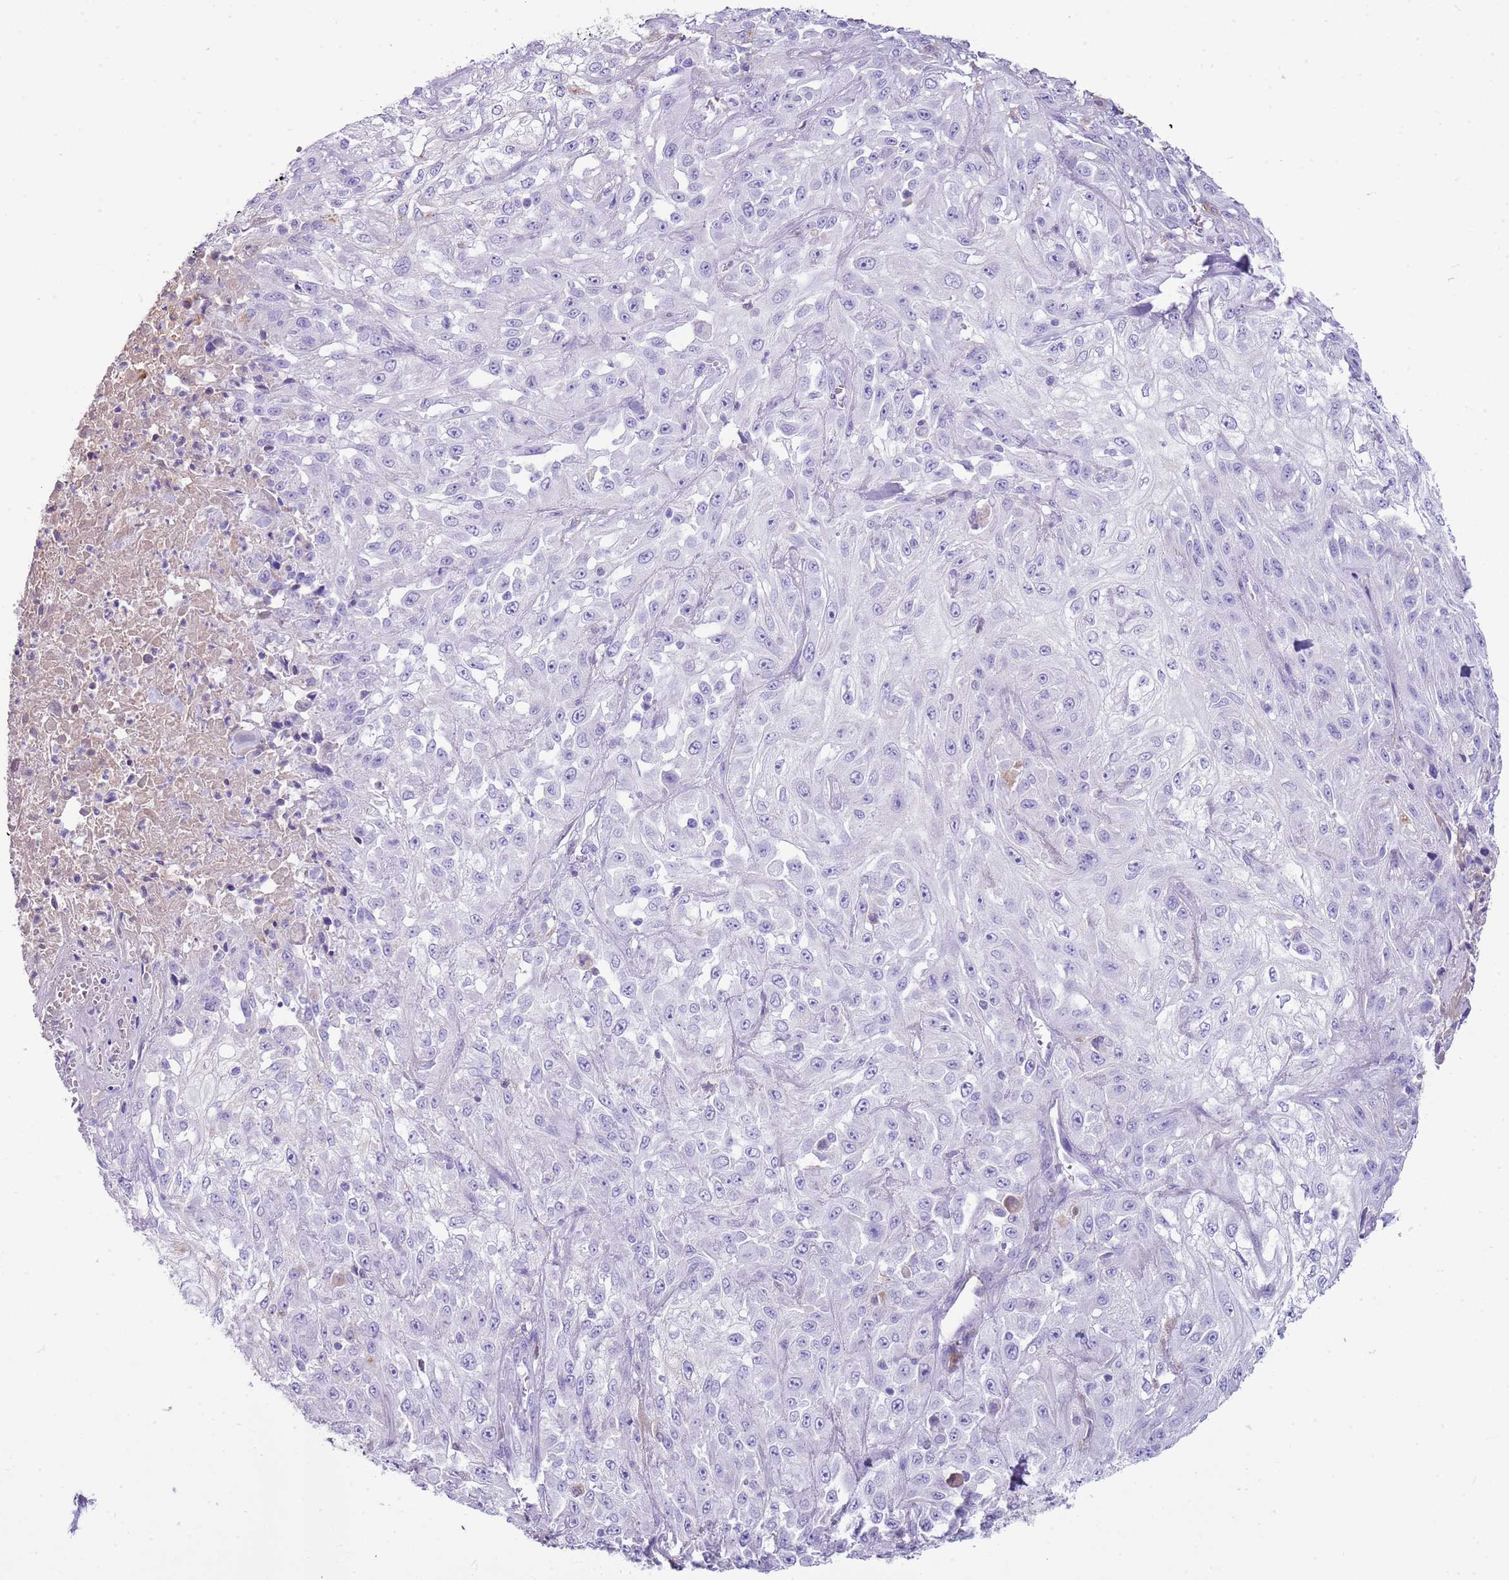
{"staining": {"intensity": "negative", "quantity": "none", "location": "none"}, "tissue": "skin cancer", "cell_type": "Tumor cells", "image_type": "cancer", "snomed": [{"axis": "morphology", "description": "Squamous cell carcinoma, NOS"}, {"axis": "morphology", "description": "Squamous cell carcinoma, metastatic, NOS"}, {"axis": "topography", "description": "Skin"}, {"axis": "topography", "description": "Lymph node"}], "caption": "IHC histopathology image of human skin cancer stained for a protein (brown), which exhibits no staining in tumor cells. The staining was performed using DAB to visualize the protein expression in brown, while the nuclei were stained in blue with hematoxylin (Magnification: 20x).", "gene": "IGKV3D-11", "patient": {"sex": "male", "age": 75}}